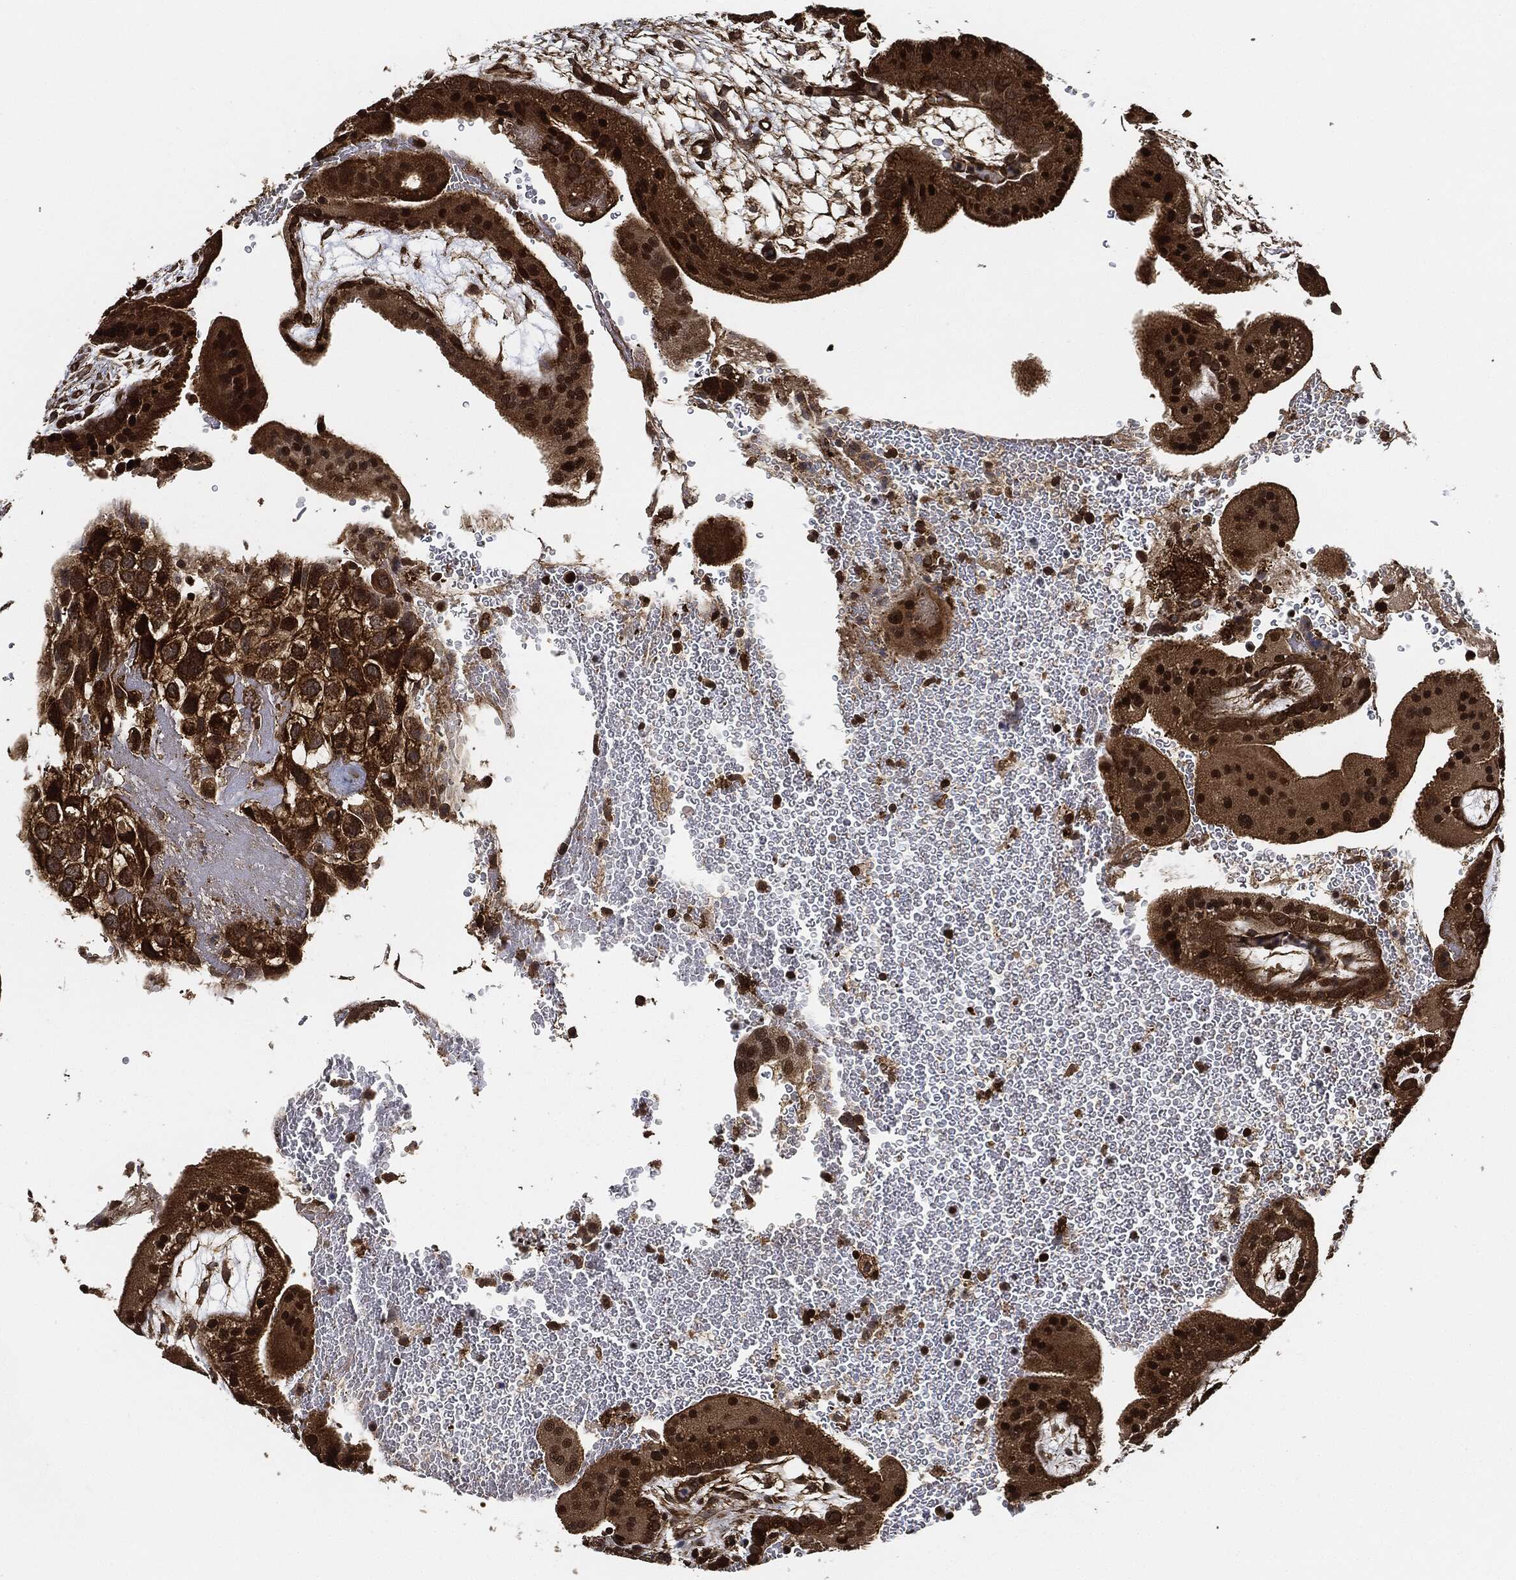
{"staining": {"intensity": "moderate", "quantity": ">75%", "location": "cytoplasmic/membranous"}, "tissue": "placenta", "cell_type": "Decidual cells", "image_type": "normal", "snomed": [{"axis": "morphology", "description": "Normal tissue, NOS"}, {"axis": "topography", "description": "Placenta"}], "caption": "Immunohistochemistry staining of unremarkable placenta, which demonstrates medium levels of moderate cytoplasmic/membranous staining in approximately >75% of decidual cells indicating moderate cytoplasmic/membranous protein positivity. The staining was performed using DAB (3,3'-diaminobenzidine) (brown) for protein detection and nuclei were counterstained in hematoxylin (blue).", "gene": "CEP290", "patient": {"sex": "female", "age": 19}}